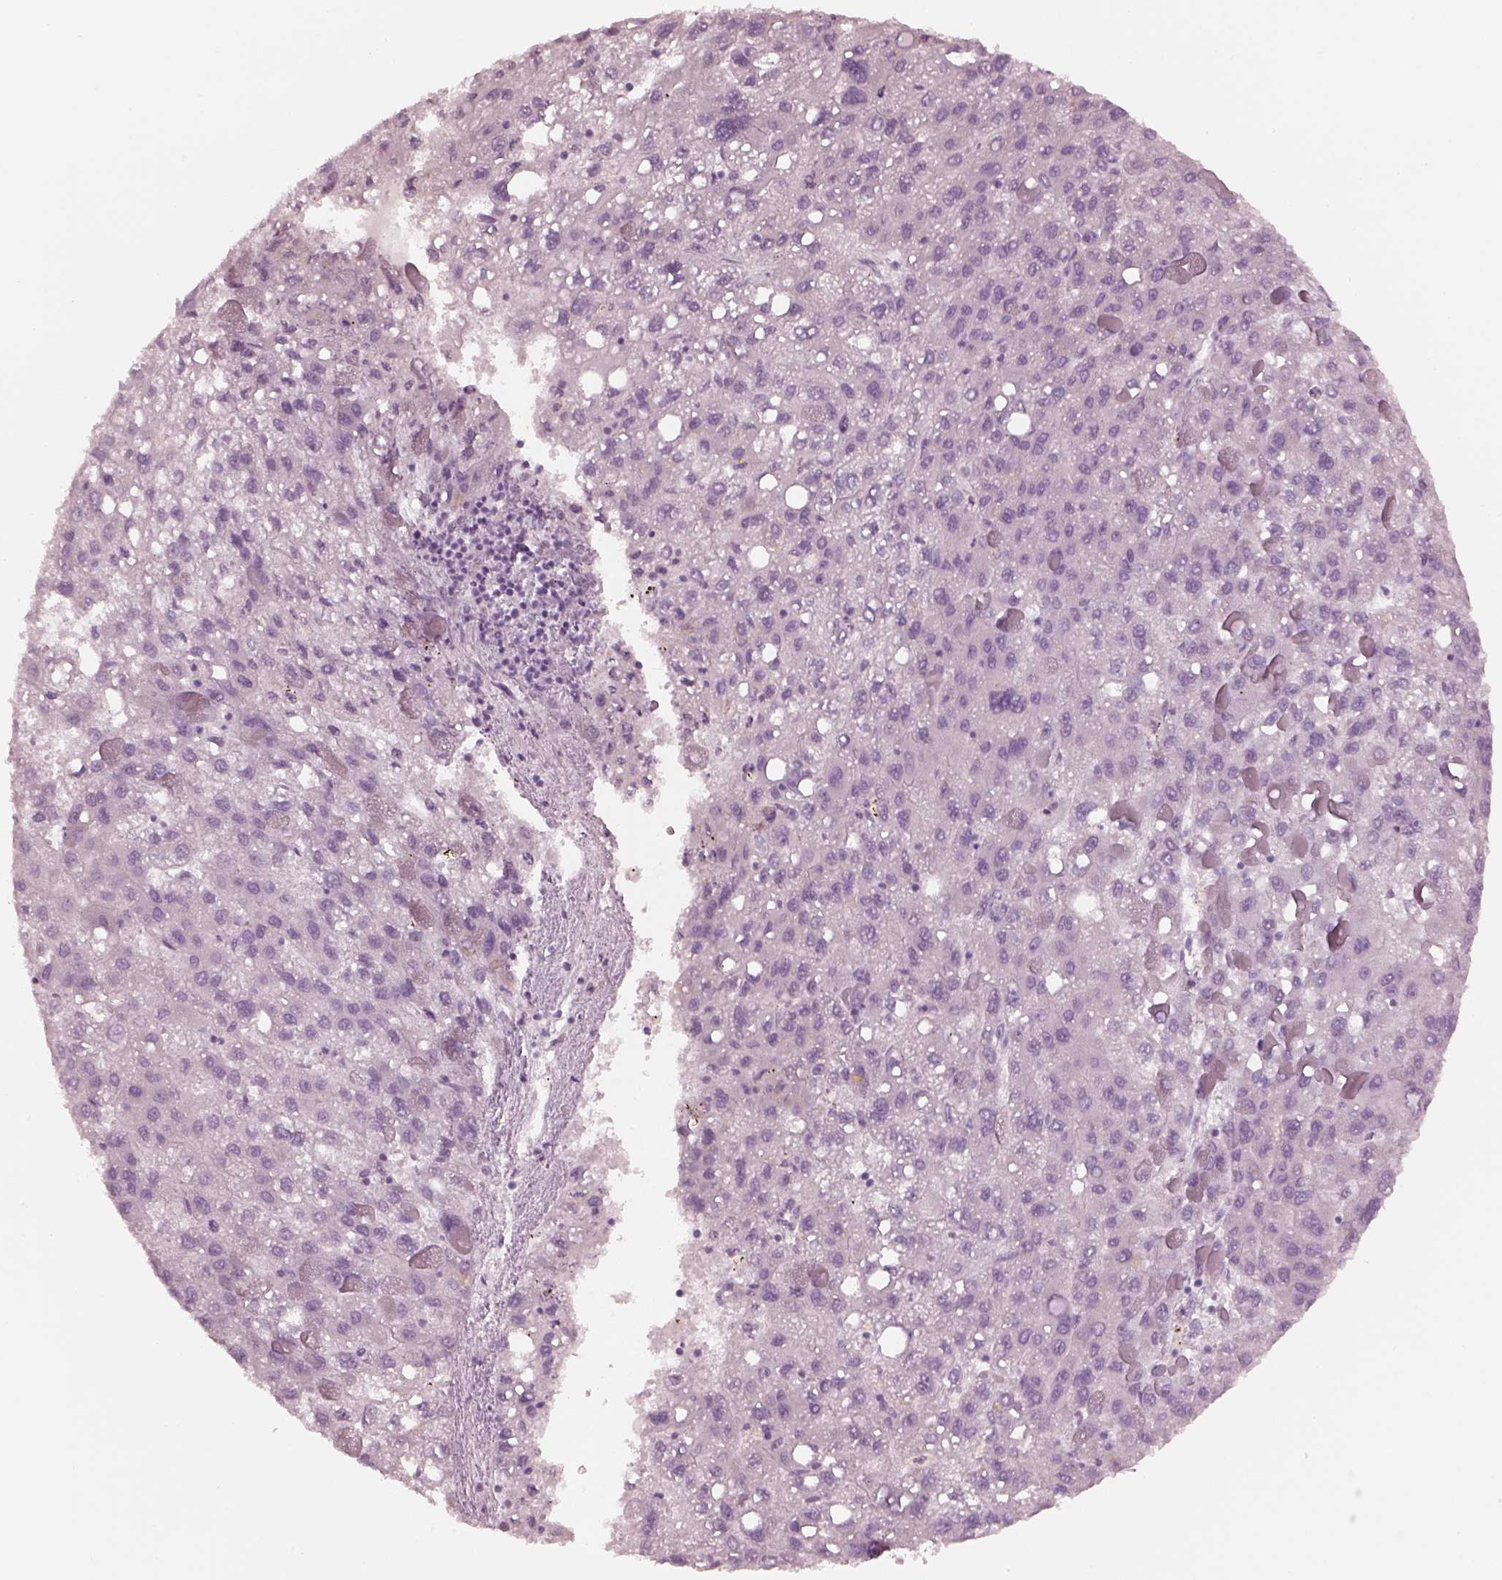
{"staining": {"intensity": "negative", "quantity": "none", "location": "none"}, "tissue": "liver cancer", "cell_type": "Tumor cells", "image_type": "cancer", "snomed": [{"axis": "morphology", "description": "Carcinoma, Hepatocellular, NOS"}, {"axis": "topography", "description": "Liver"}], "caption": "The micrograph displays no staining of tumor cells in liver cancer.", "gene": "RSPH9", "patient": {"sex": "female", "age": 82}}